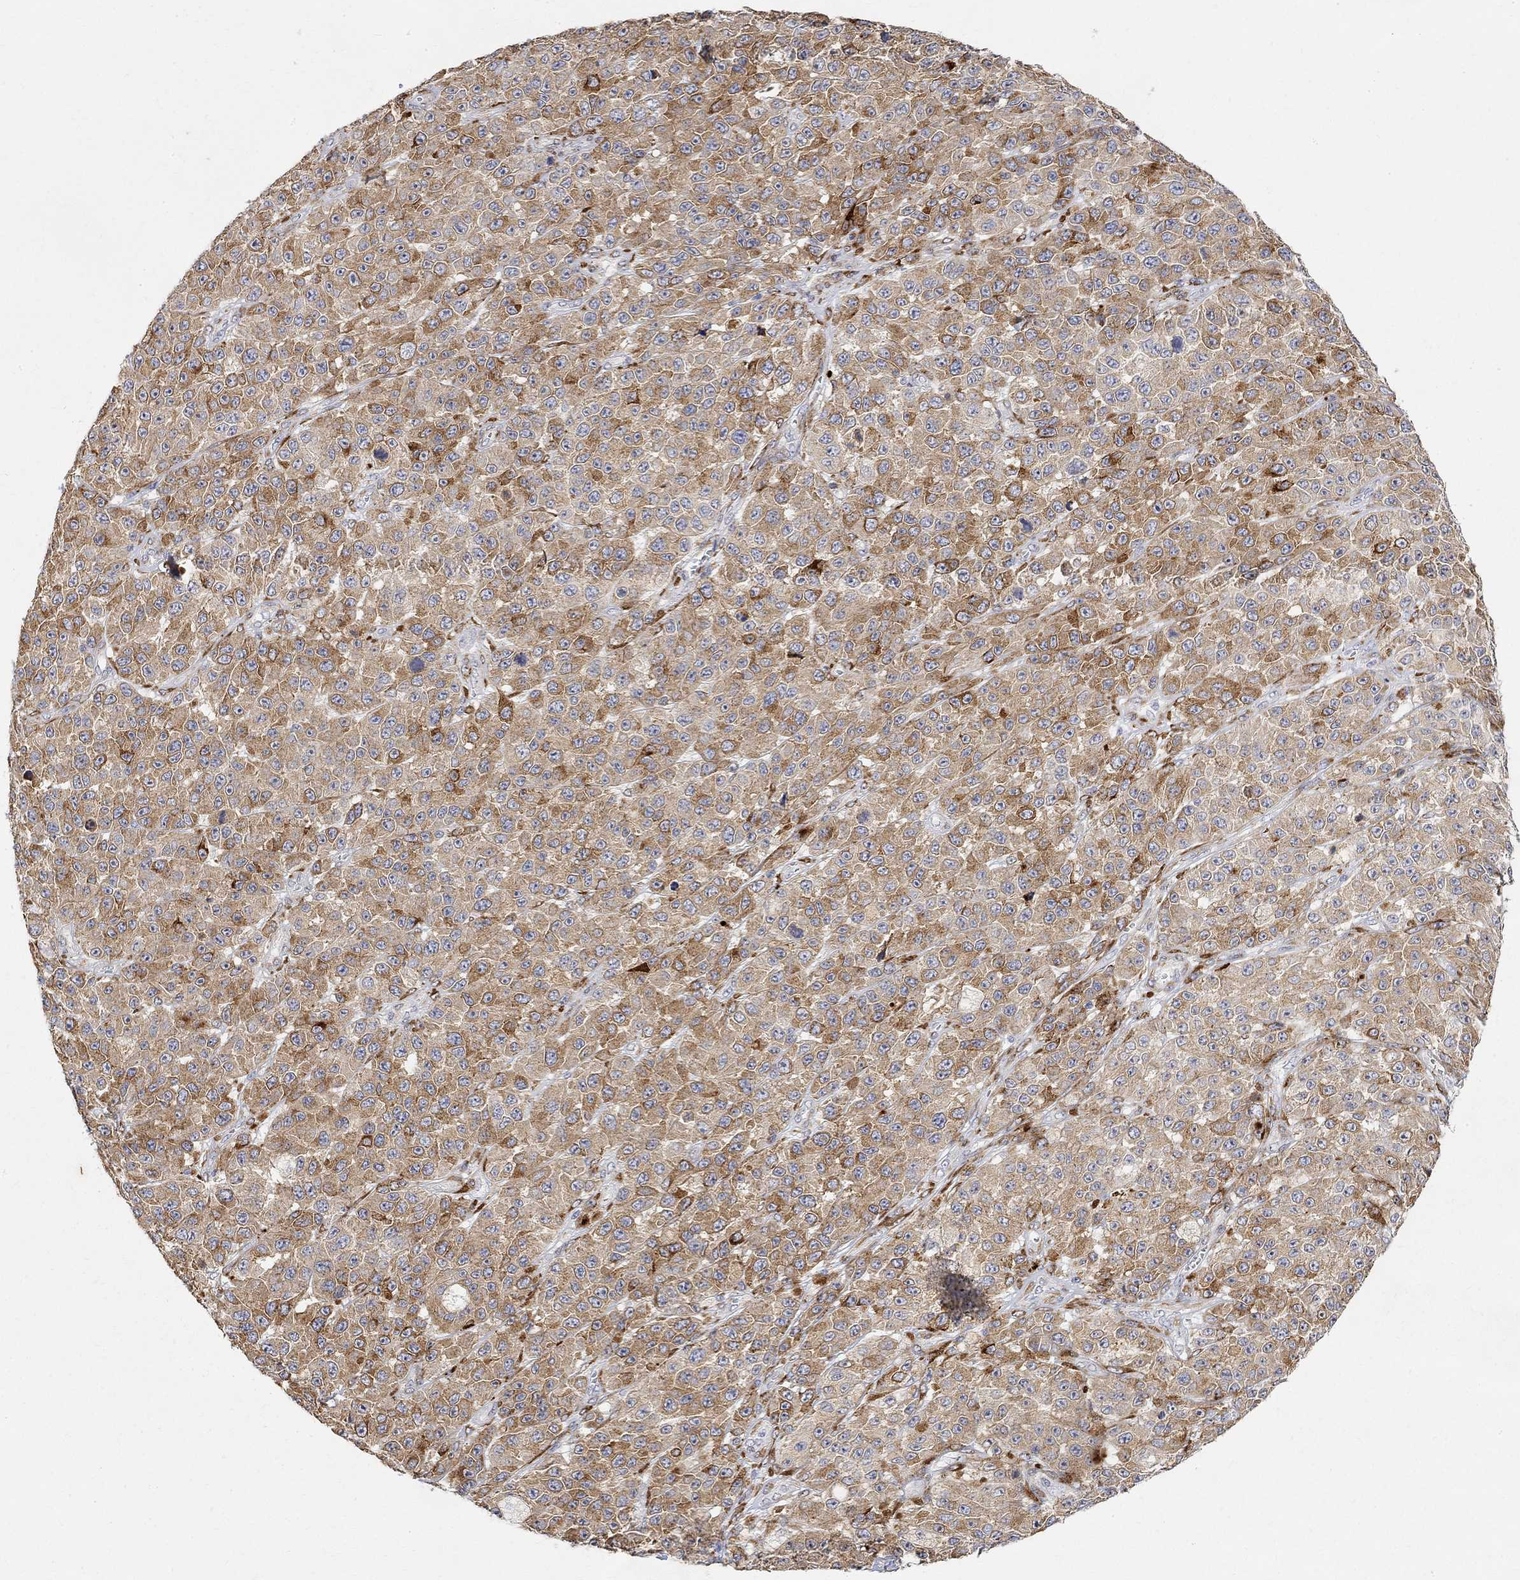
{"staining": {"intensity": "moderate", "quantity": ">75%", "location": "cytoplasmic/membranous"}, "tissue": "melanoma", "cell_type": "Tumor cells", "image_type": "cancer", "snomed": [{"axis": "morphology", "description": "Malignant melanoma, NOS"}, {"axis": "topography", "description": "Skin"}], "caption": "The image displays staining of malignant melanoma, revealing moderate cytoplasmic/membranous protein staining (brown color) within tumor cells.", "gene": "FNDC5", "patient": {"sex": "female", "age": 58}}